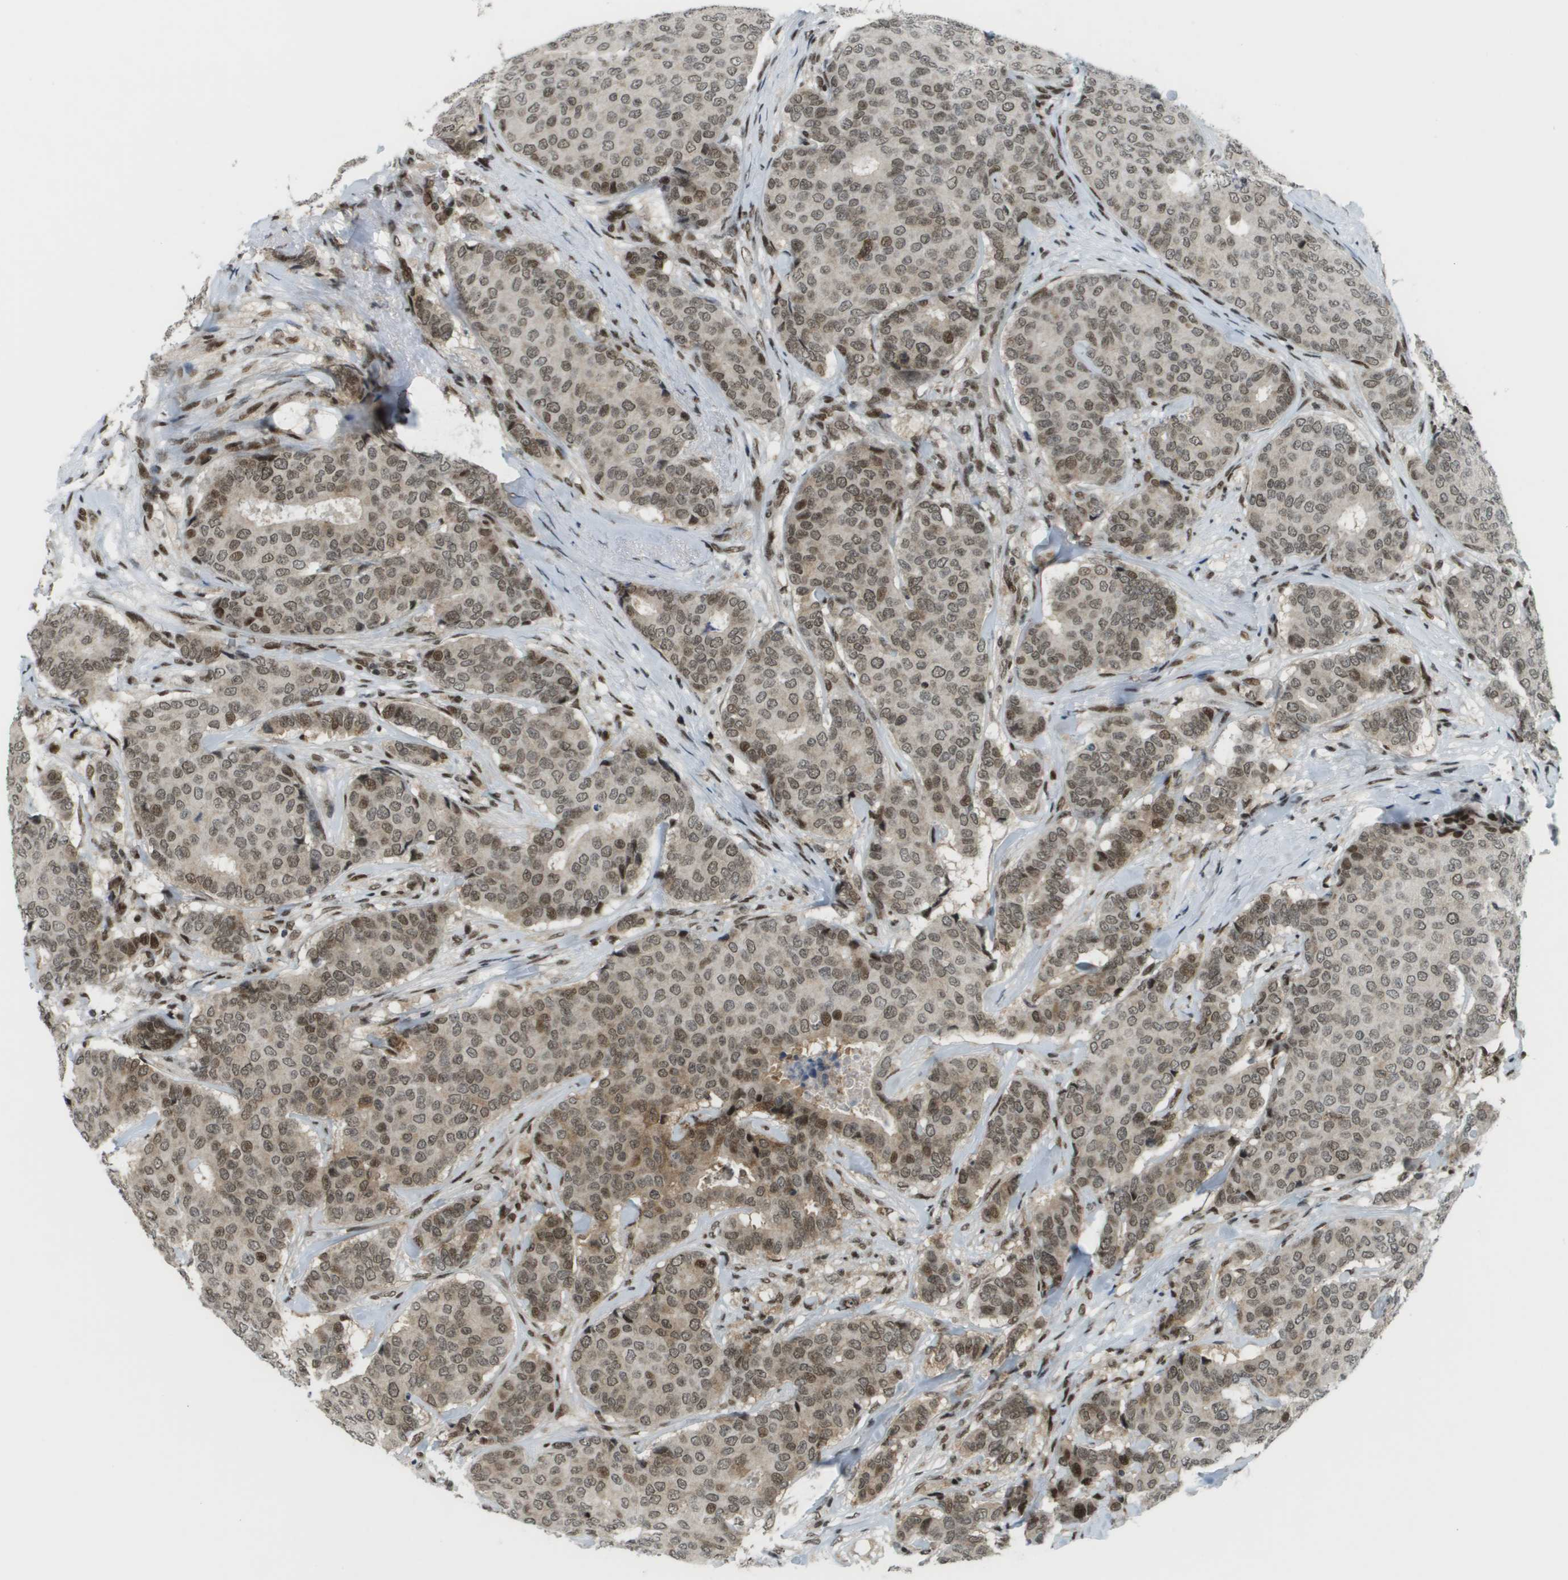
{"staining": {"intensity": "moderate", "quantity": ">75%", "location": "nuclear"}, "tissue": "breast cancer", "cell_type": "Tumor cells", "image_type": "cancer", "snomed": [{"axis": "morphology", "description": "Duct carcinoma"}, {"axis": "topography", "description": "Breast"}], "caption": "Immunohistochemical staining of breast cancer (infiltrating ductal carcinoma) exhibits medium levels of moderate nuclear positivity in approximately >75% of tumor cells. (Brightfield microscopy of DAB IHC at high magnification).", "gene": "IRF7", "patient": {"sex": "female", "age": 75}}